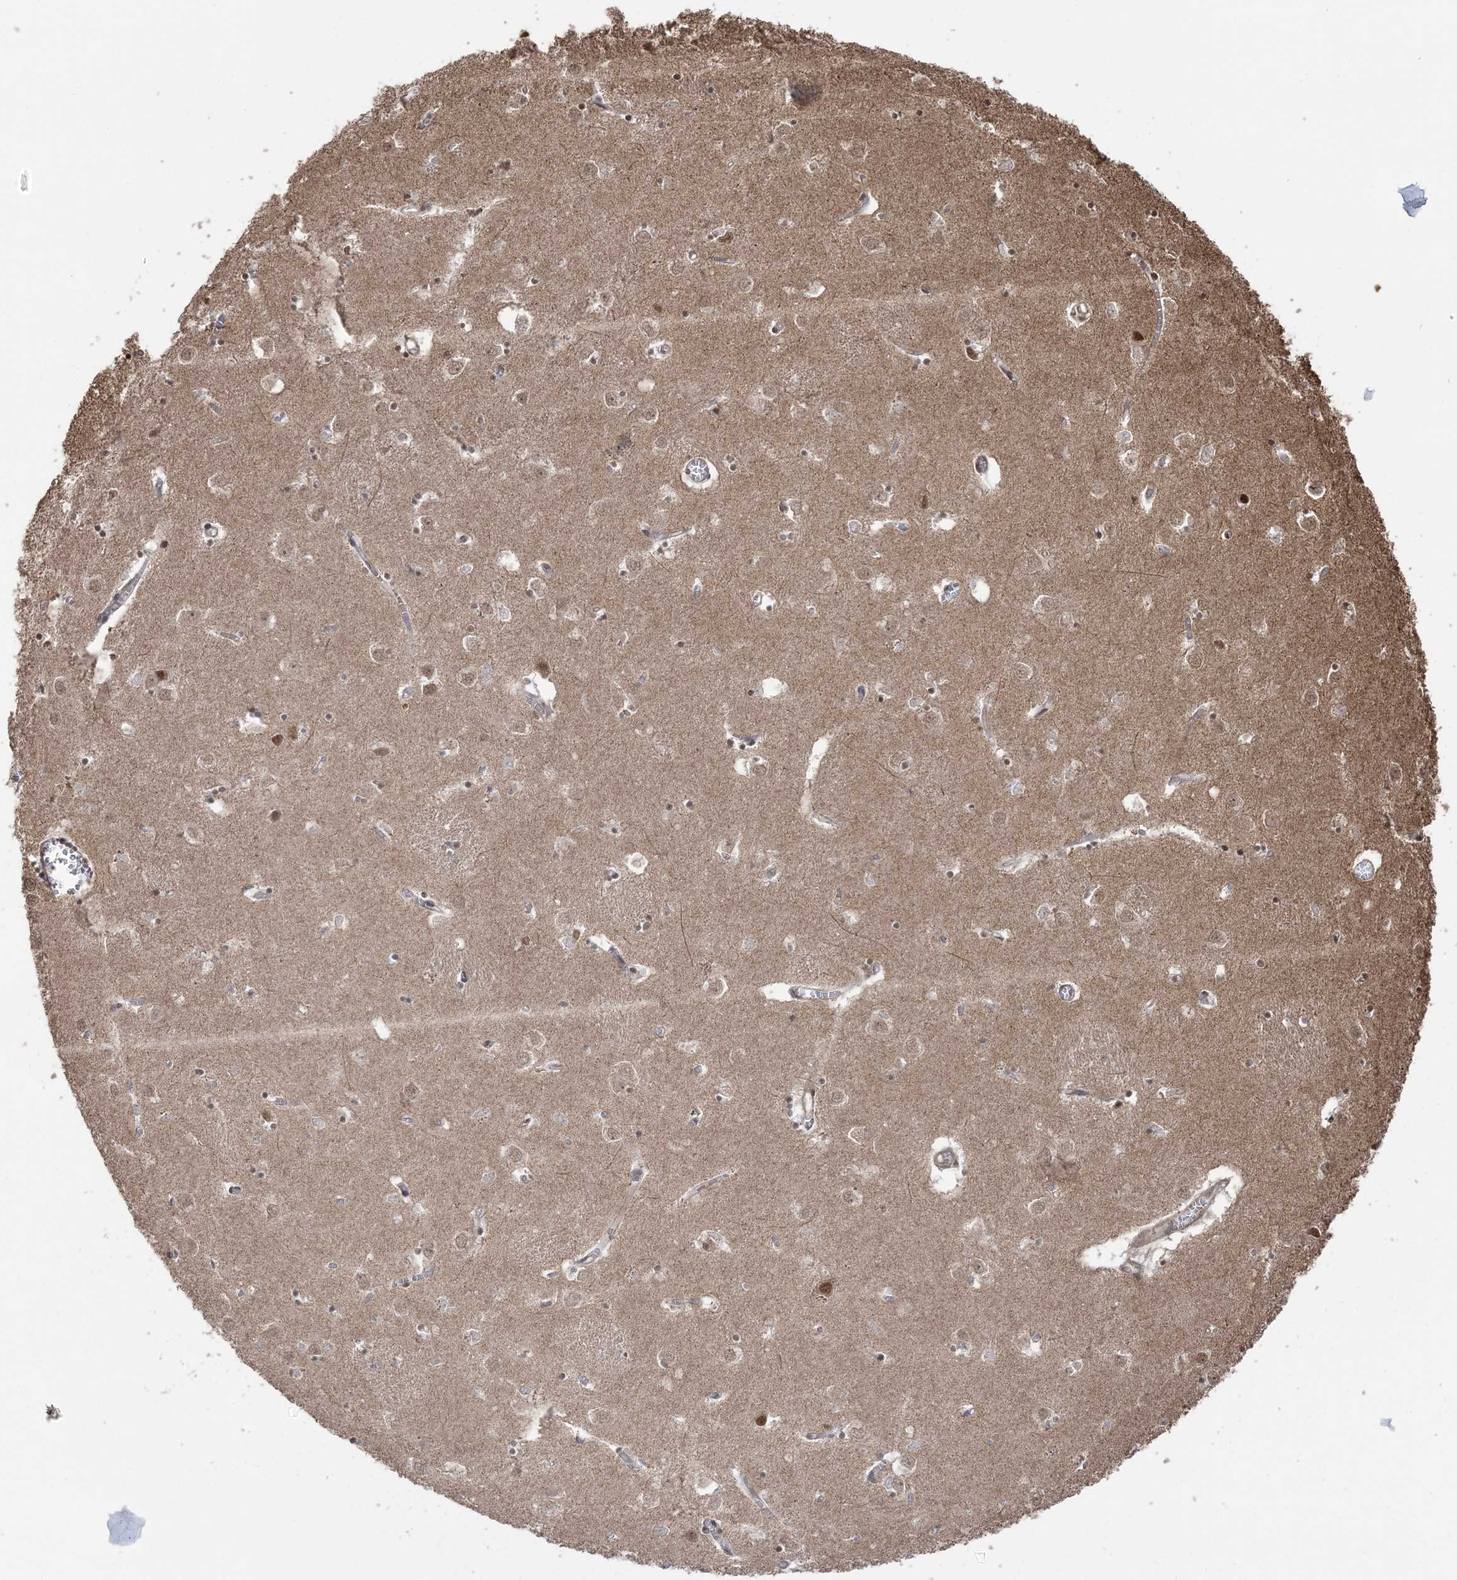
{"staining": {"intensity": "weak", "quantity": "25%-75%", "location": "cytoplasmic/membranous,nuclear"}, "tissue": "caudate", "cell_type": "Glial cells", "image_type": "normal", "snomed": [{"axis": "morphology", "description": "Normal tissue, NOS"}, {"axis": "topography", "description": "Lateral ventricle wall"}], "caption": "Brown immunohistochemical staining in unremarkable caudate displays weak cytoplasmic/membranous,nuclear expression in approximately 25%-75% of glial cells.", "gene": "ZNF839", "patient": {"sex": "male", "age": 70}}